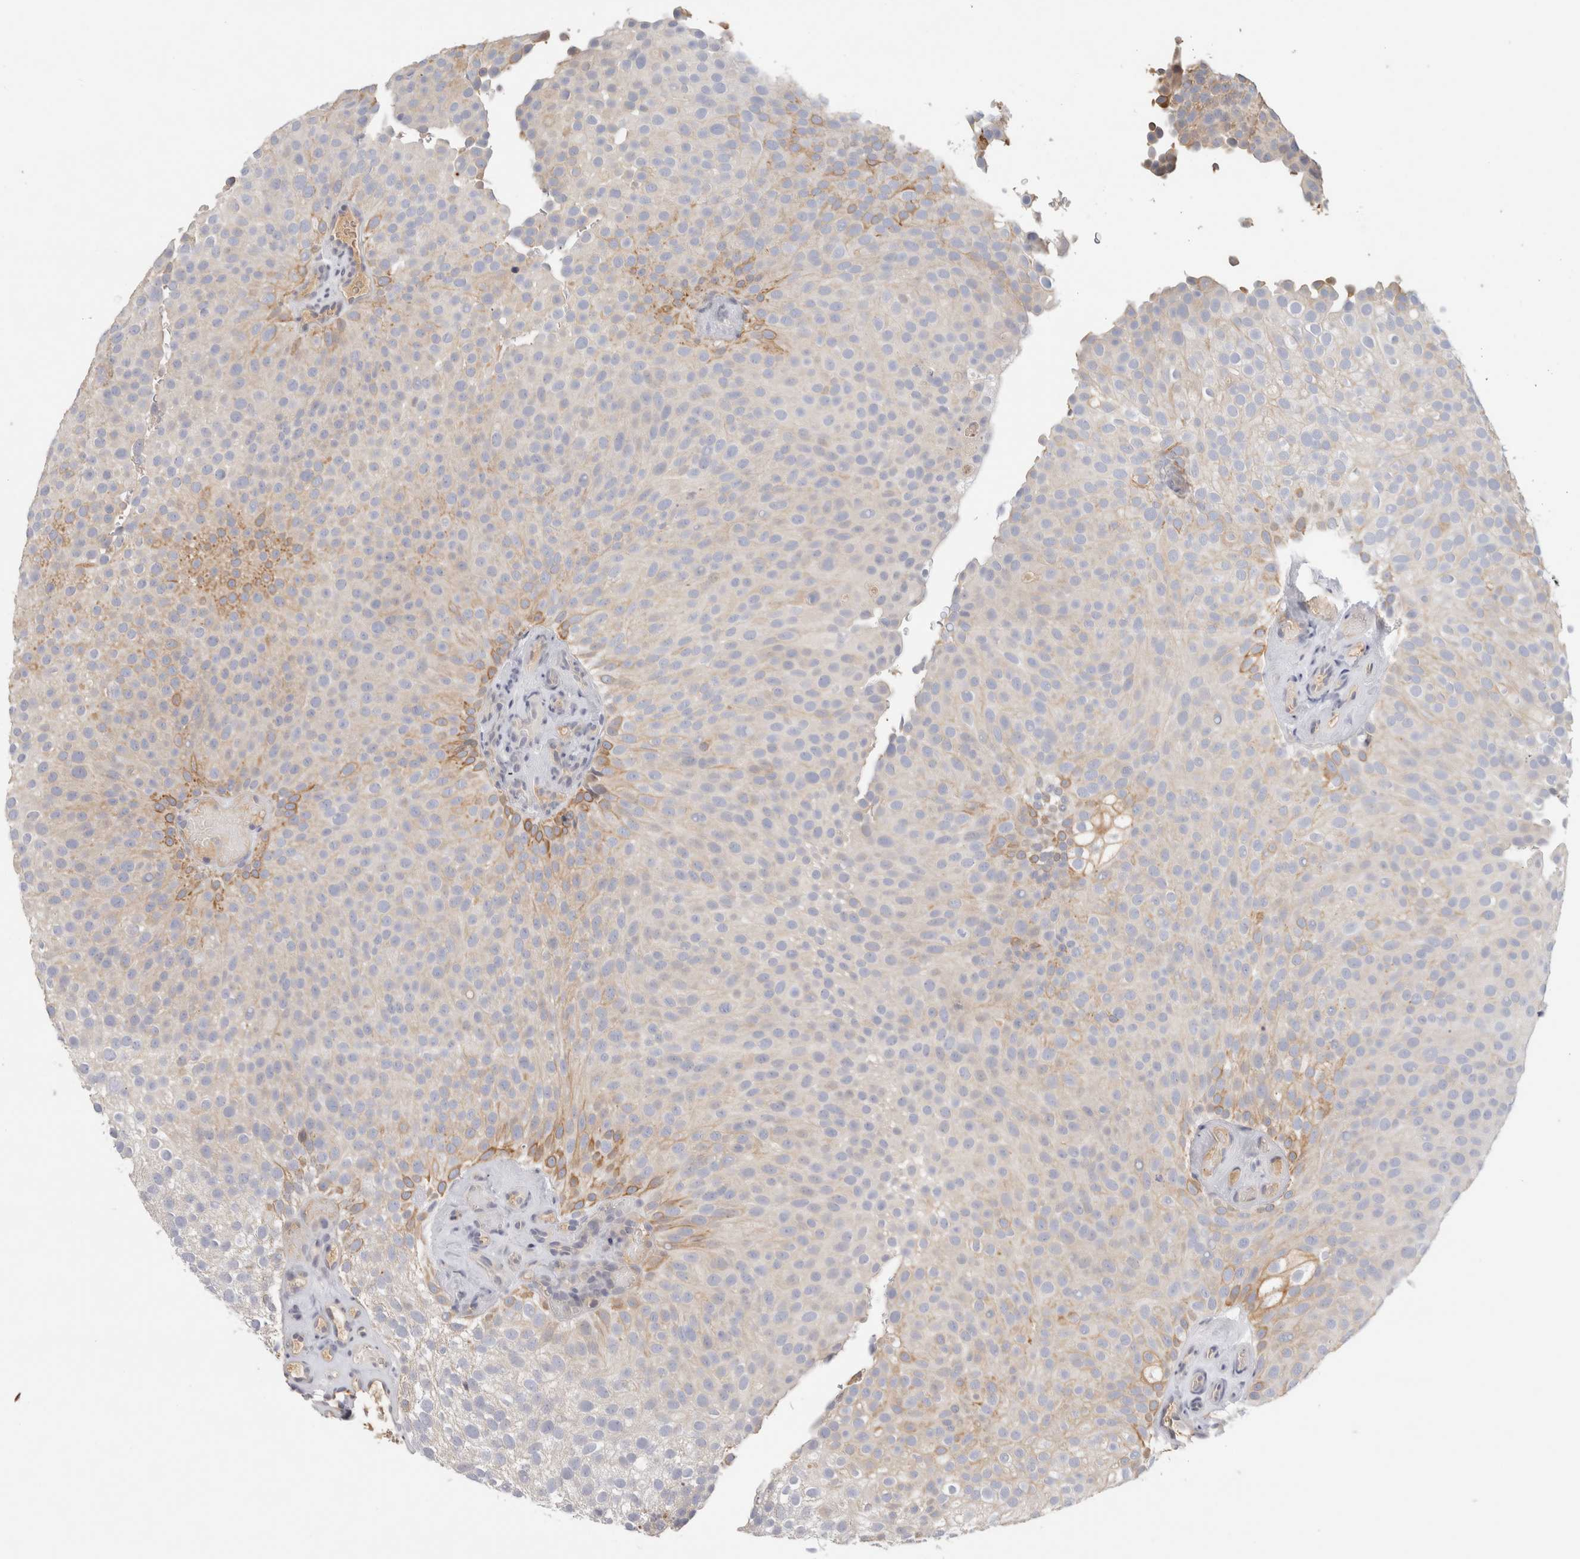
{"staining": {"intensity": "moderate", "quantity": "<25%", "location": "cytoplasmic/membranous"}, "tissue": "urothelial cancer", "cell_type": "Tumor cells", "image_type": "cancer", "snomed": [{"axis": "morphology", "description": "Urothelial carcinoma, Low grade"}, {"axis": "topography", "description": "Urinary bladder"}], "caption": "DAB immunohistochemical staining of human low-grade urothelial carcinoma reveals moderate cytoplasmic/membranous protein expression in approximately <25% of tumor cells.", "gene": "STK31", "patient": {"sex": "male", "age": 78}}